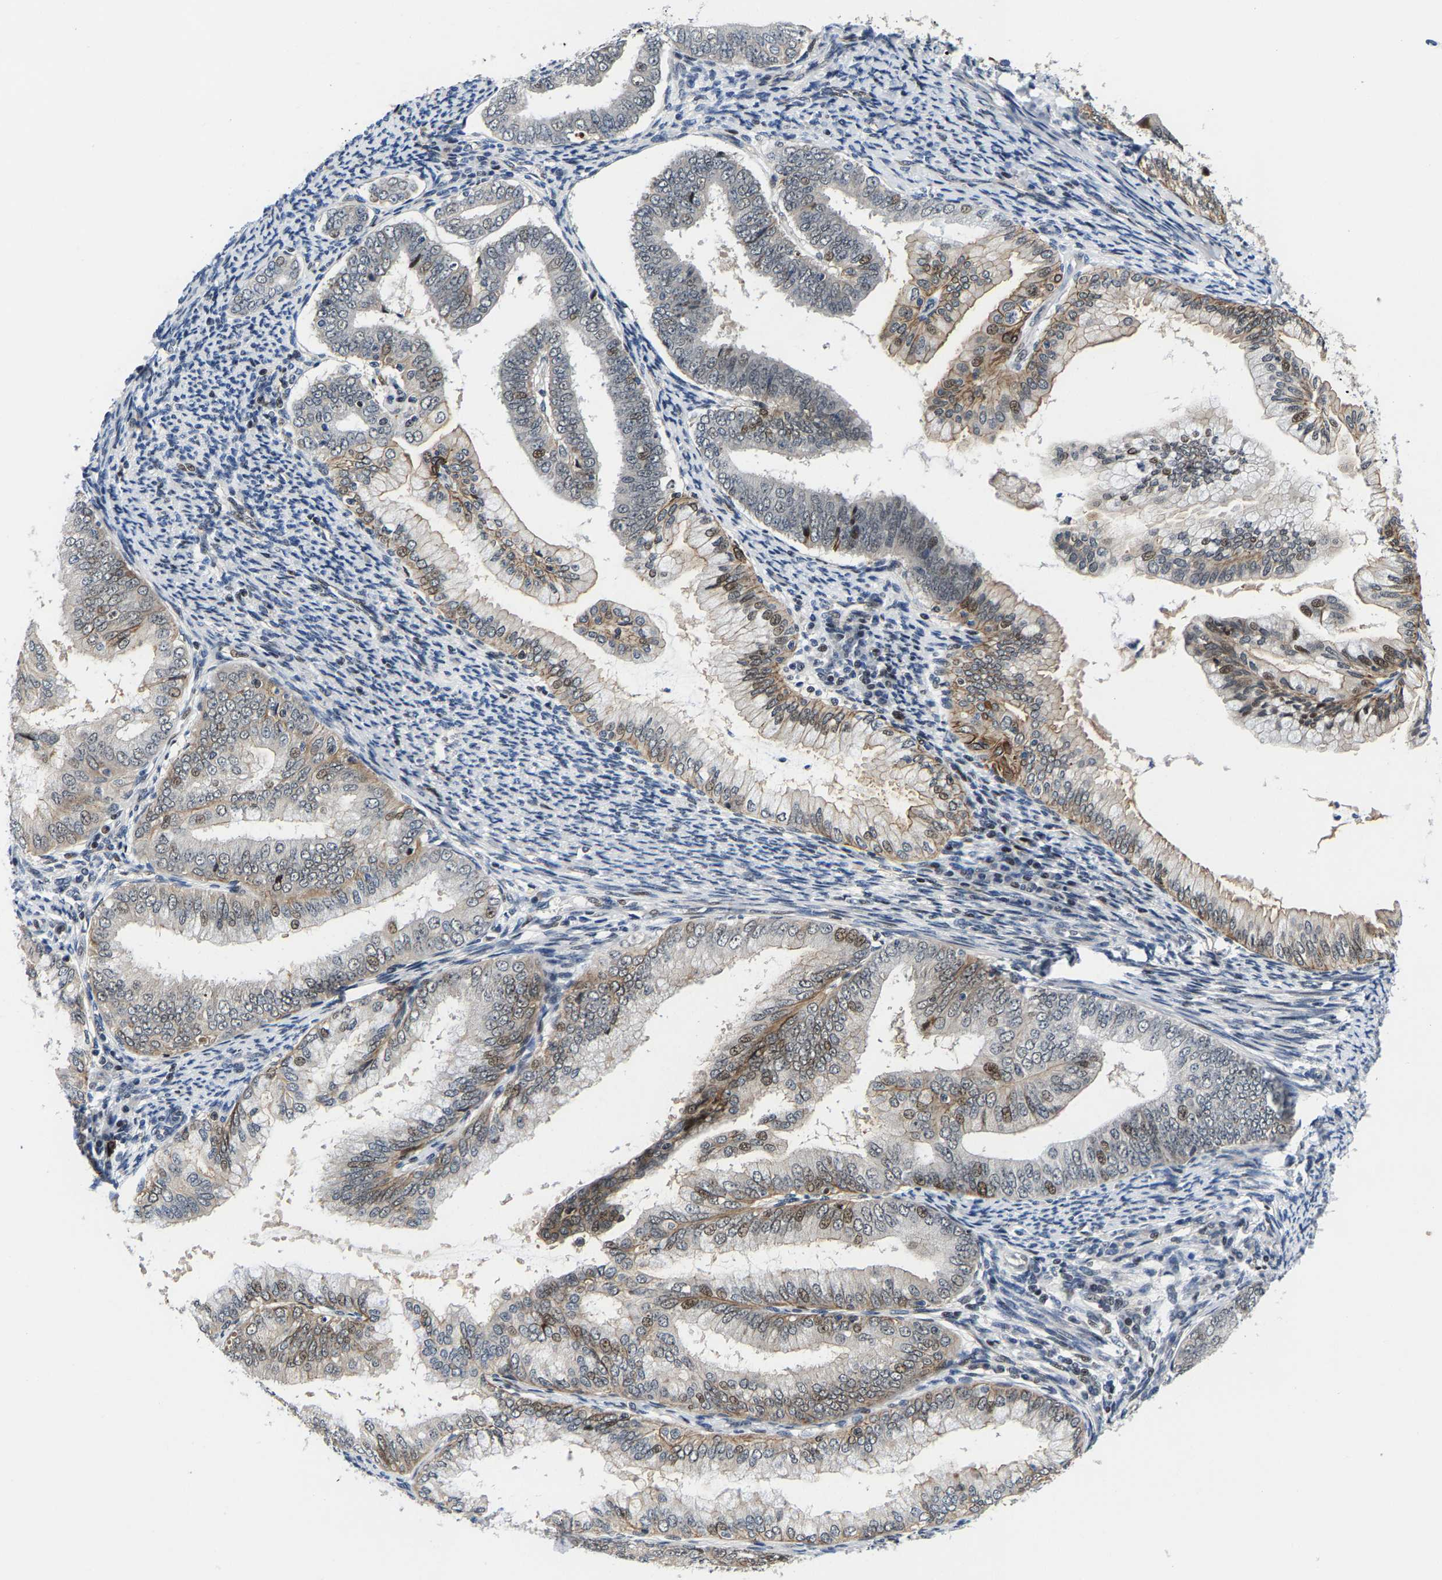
{"staining": {"intensity": "moderate", "quantity": "25%-75%", "location": "cytoplasmic/membranous,nuclear"}, "tissue": "endometrial cancer", "cell_type": "Tumor cells", "image_type": "cancer", "snomed": [{"axis": "morphology", "description": "Adenocarcinoma, NOS"}, {"axis": "topography", "description": "Endometrium"}], "caption": "DAB (3,3'-diaminobenzidine) immunohistochemical staining of human adenocarcinoma (endometrial) exhibits moderate cytoplasmic/membranous and nuclear protein positivity in about 25%-75% of tumor cells.", "gene": "GTPBP10", "patient": {"sex": "female", "age": 63}}